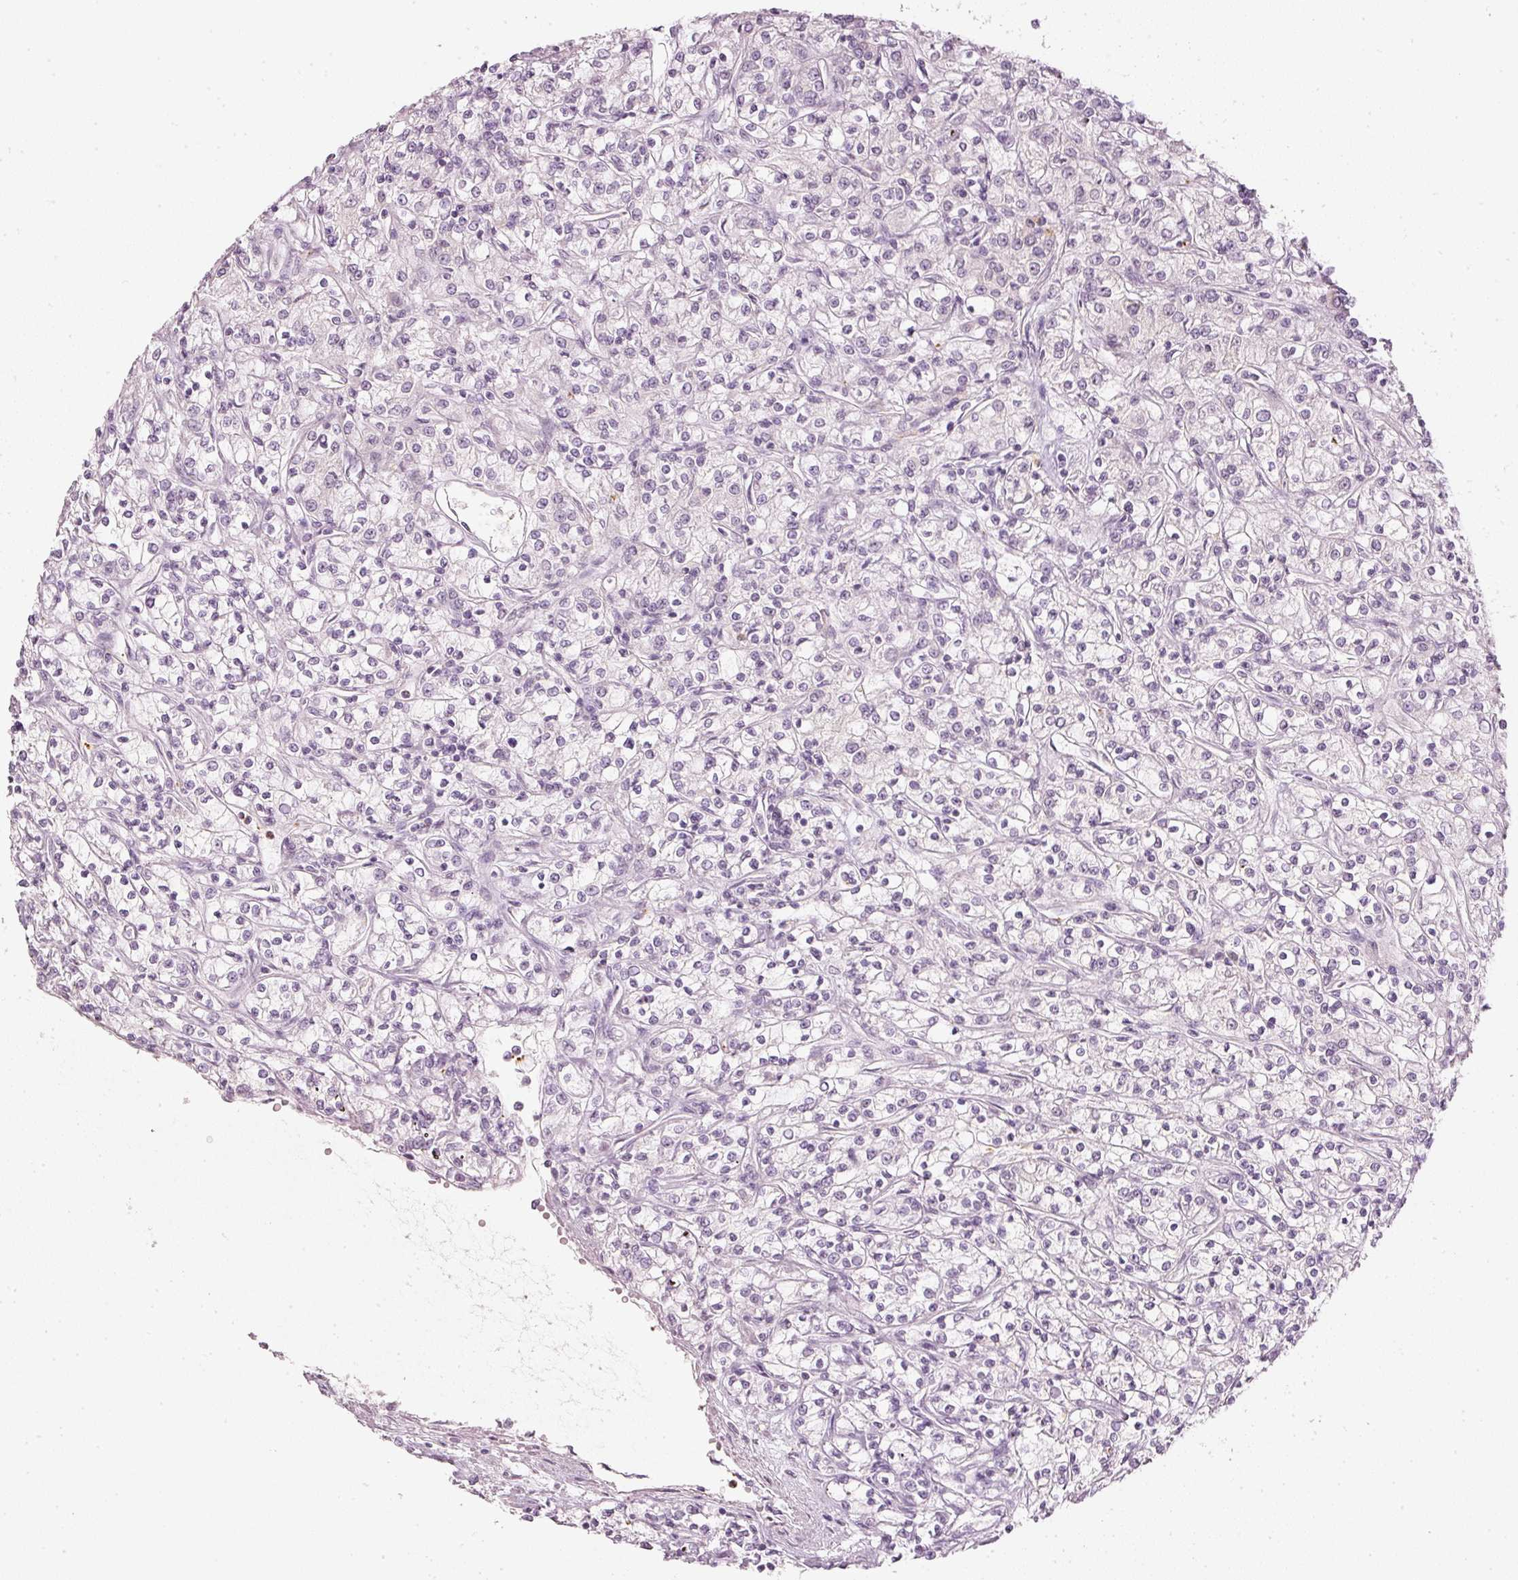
{"staining": {"intensity": "negative", "quantity": "none", "location": "none"}, "tissue": "renal cancer", "cell_type": "Tumor cells", "image_type": "cancer", "snomed": [{"axis": "morphology", "description": "Adenocarcinoma, NOS"}, {"axis": "topography", "description": "Kidney"}], "caption": "Tumor cells show no significant protein positivity in renal cancer. Nuclei are stained in blue.", "gene": "LECT2", "patient": {"sex": "female", "age": 59}}